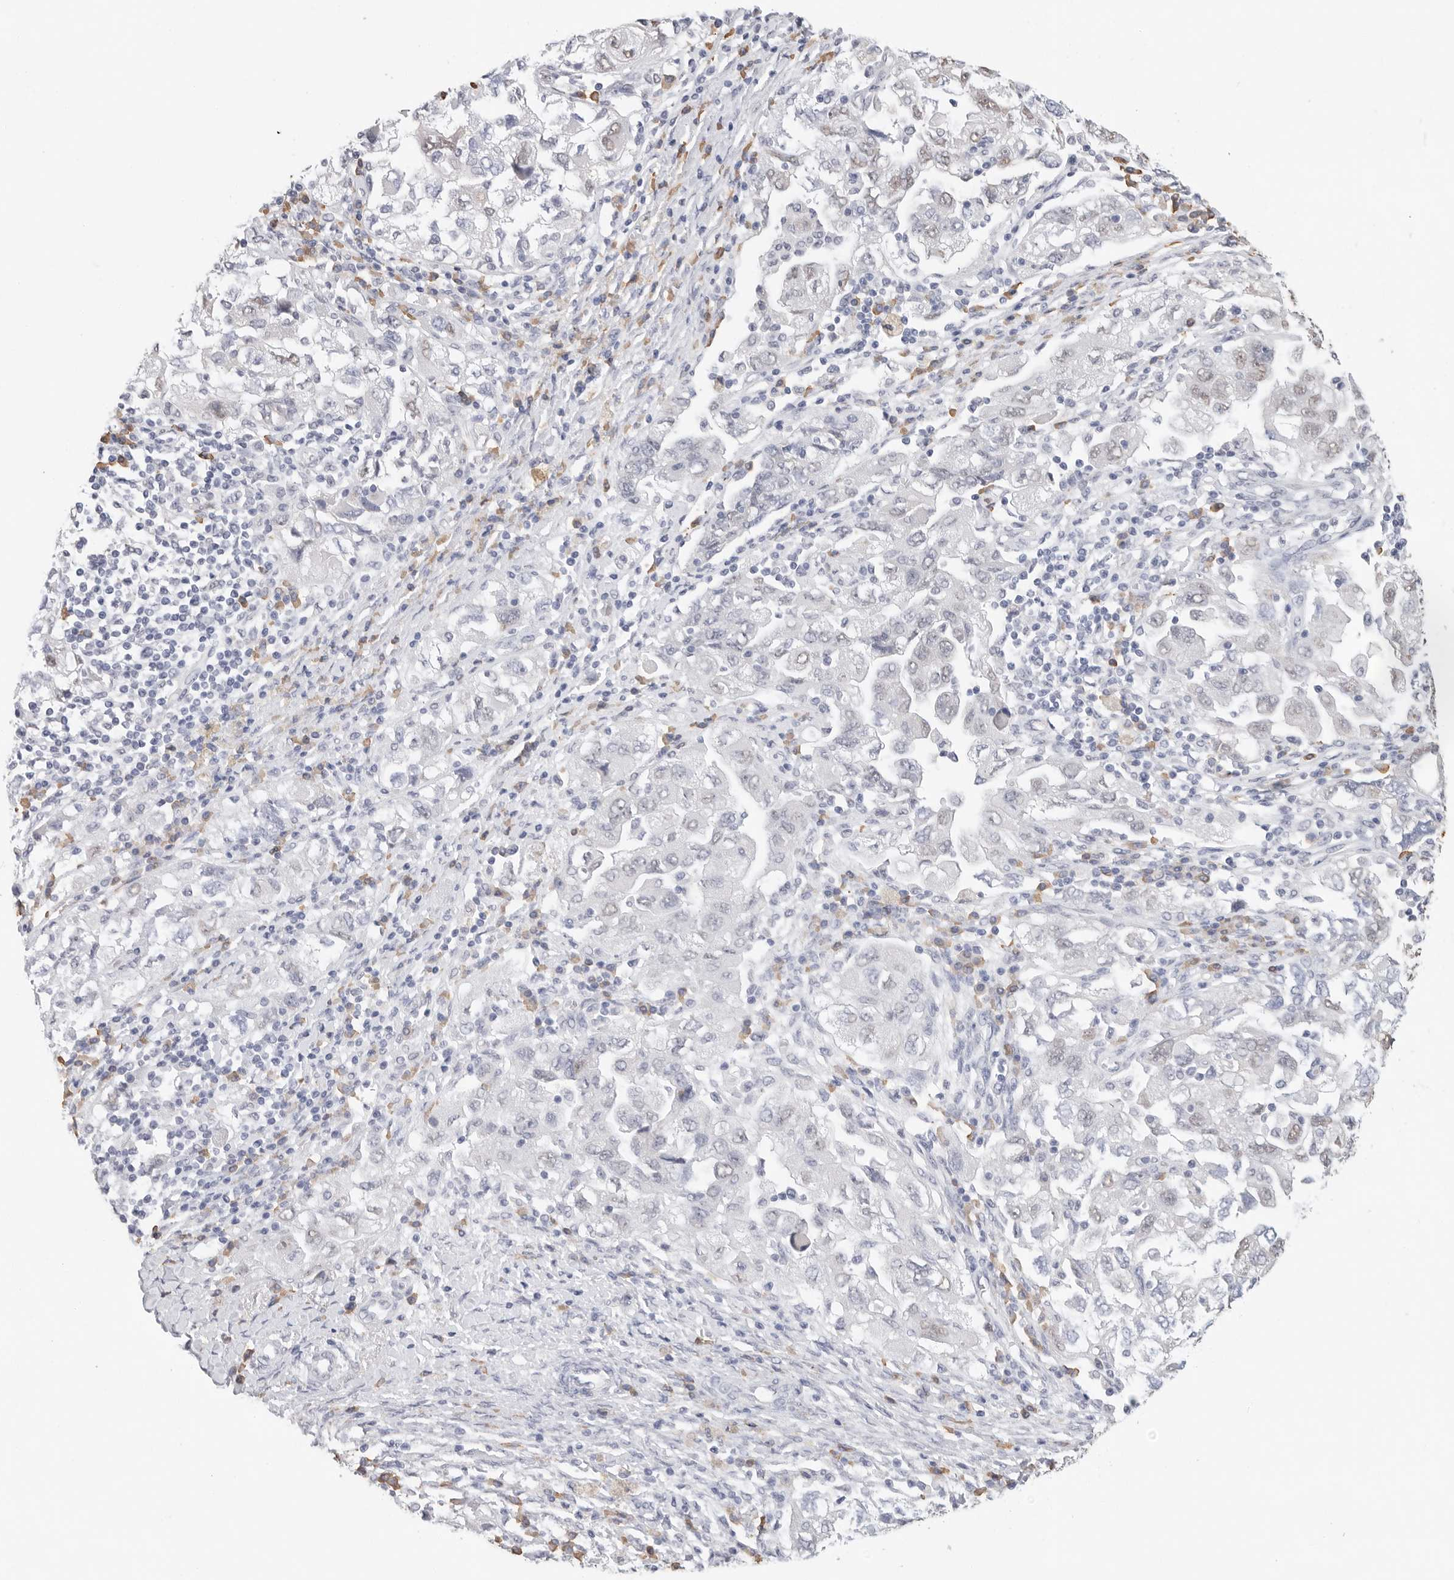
{"staining": {"intensity": "weak", "quantity": "<25%", "location": "nuclear"}, "tissue": "ovarian cancer", "cell_type": "Tumor cells", "image_type": "cancer", "snomed": [{"axis": "morphology", "description": "Carcinoma, NOS"}, {"axis": "morphology", "description": "Cystadenocarcinoma, serous, NOS"}, {"axis": "topography", "description": "Ovary"}], "caption": "The micrograph demonstrates no staining of tumor cells in ovarian cancer (carcinoma).", "gene": "ARHGEF10", "patient": {"sex": "female", "age": 69}}